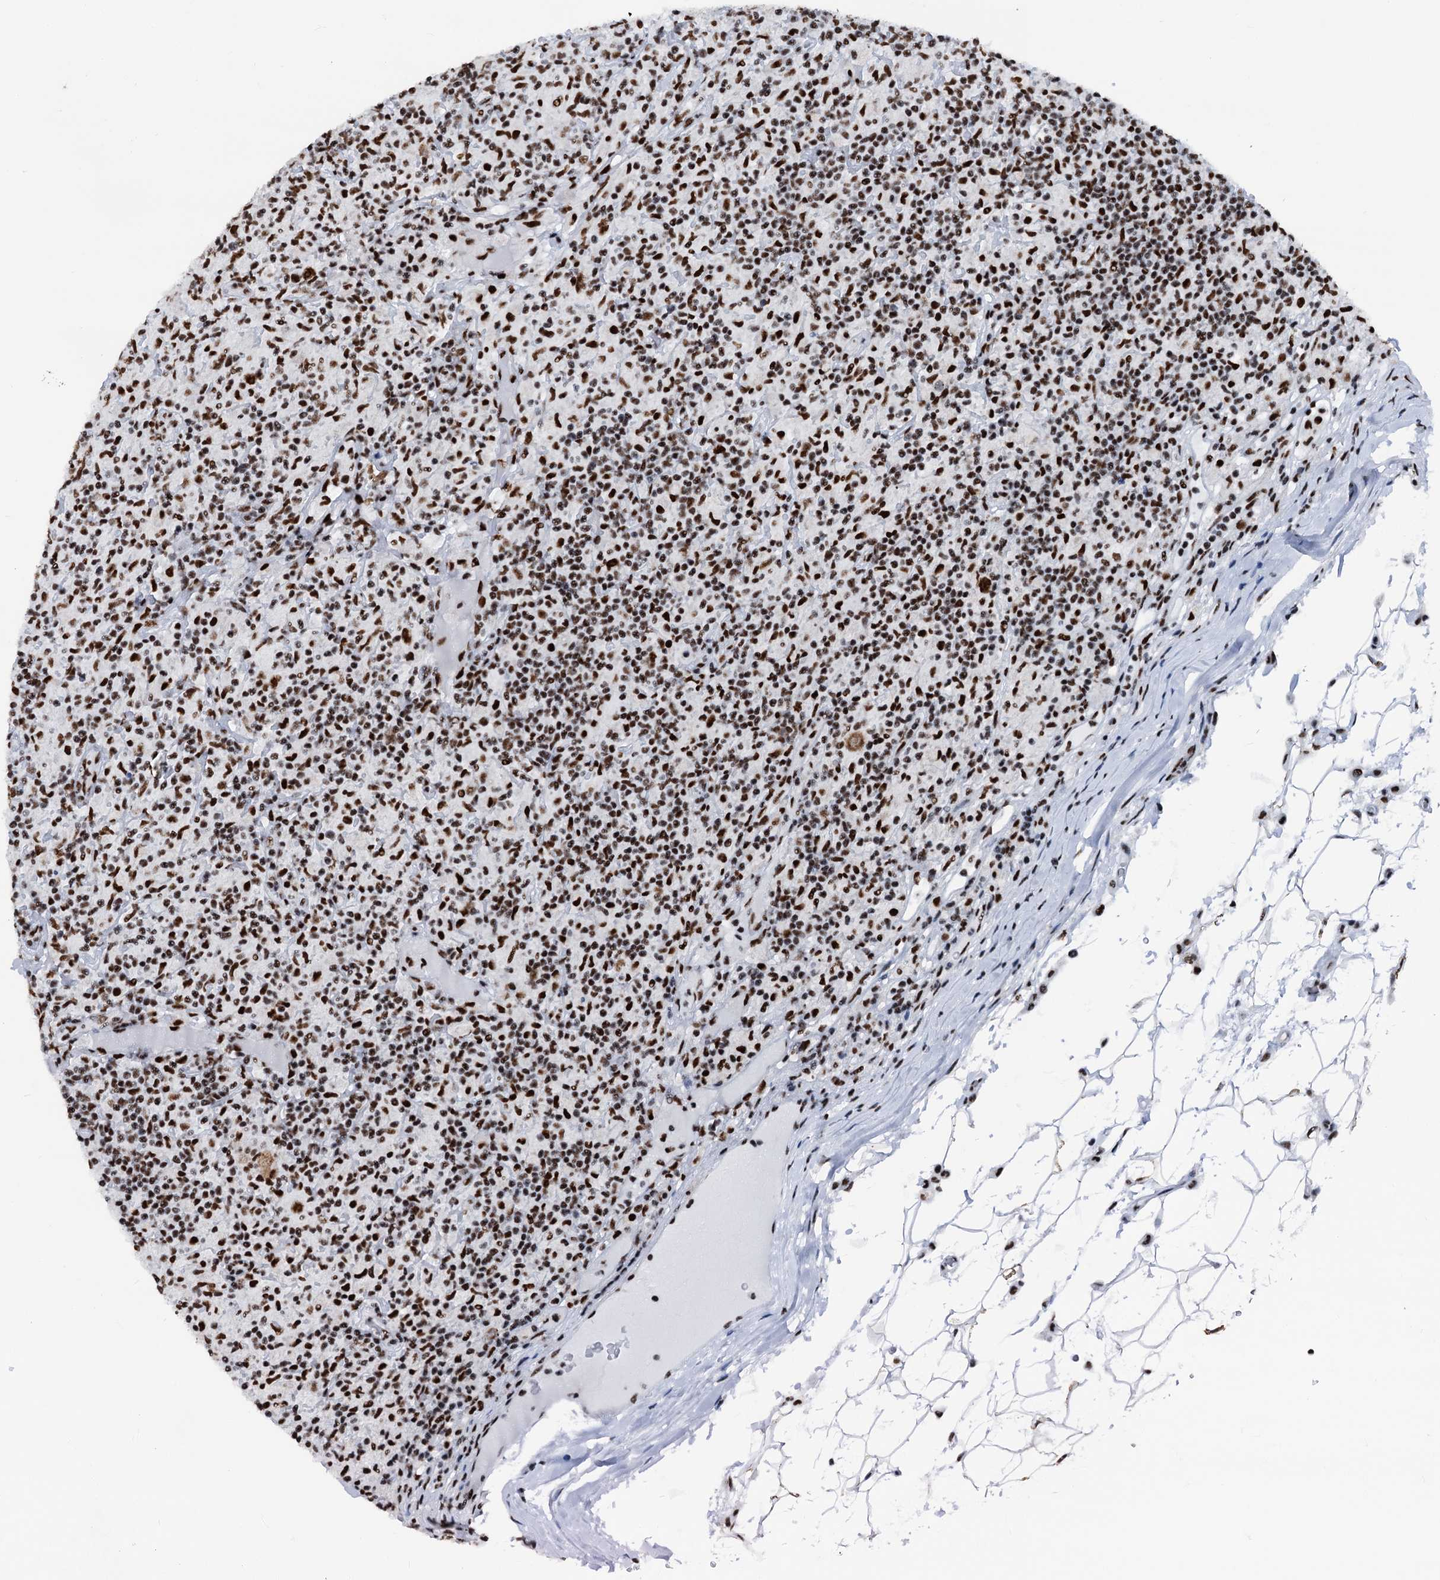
{"staining": {"intensity": "moderate", "quantity": ">75%", "location": "nuclear"}, "tissue": "lymphoma", "cell_type": "Tumor cells", "image_type": "cancer", "snomed": [{"axis": "morphology", "description": "Hodgkin's disease, NOS"}, {"axis": "topography", "description": "Lymph node"}], "caption": "An image of Hodgkin's disease stained for a protein demonstrates moderate nuclear brown staining in tumor cells.", "gene": "DDX23", "patient": {"sex": "male", "age": 70}}